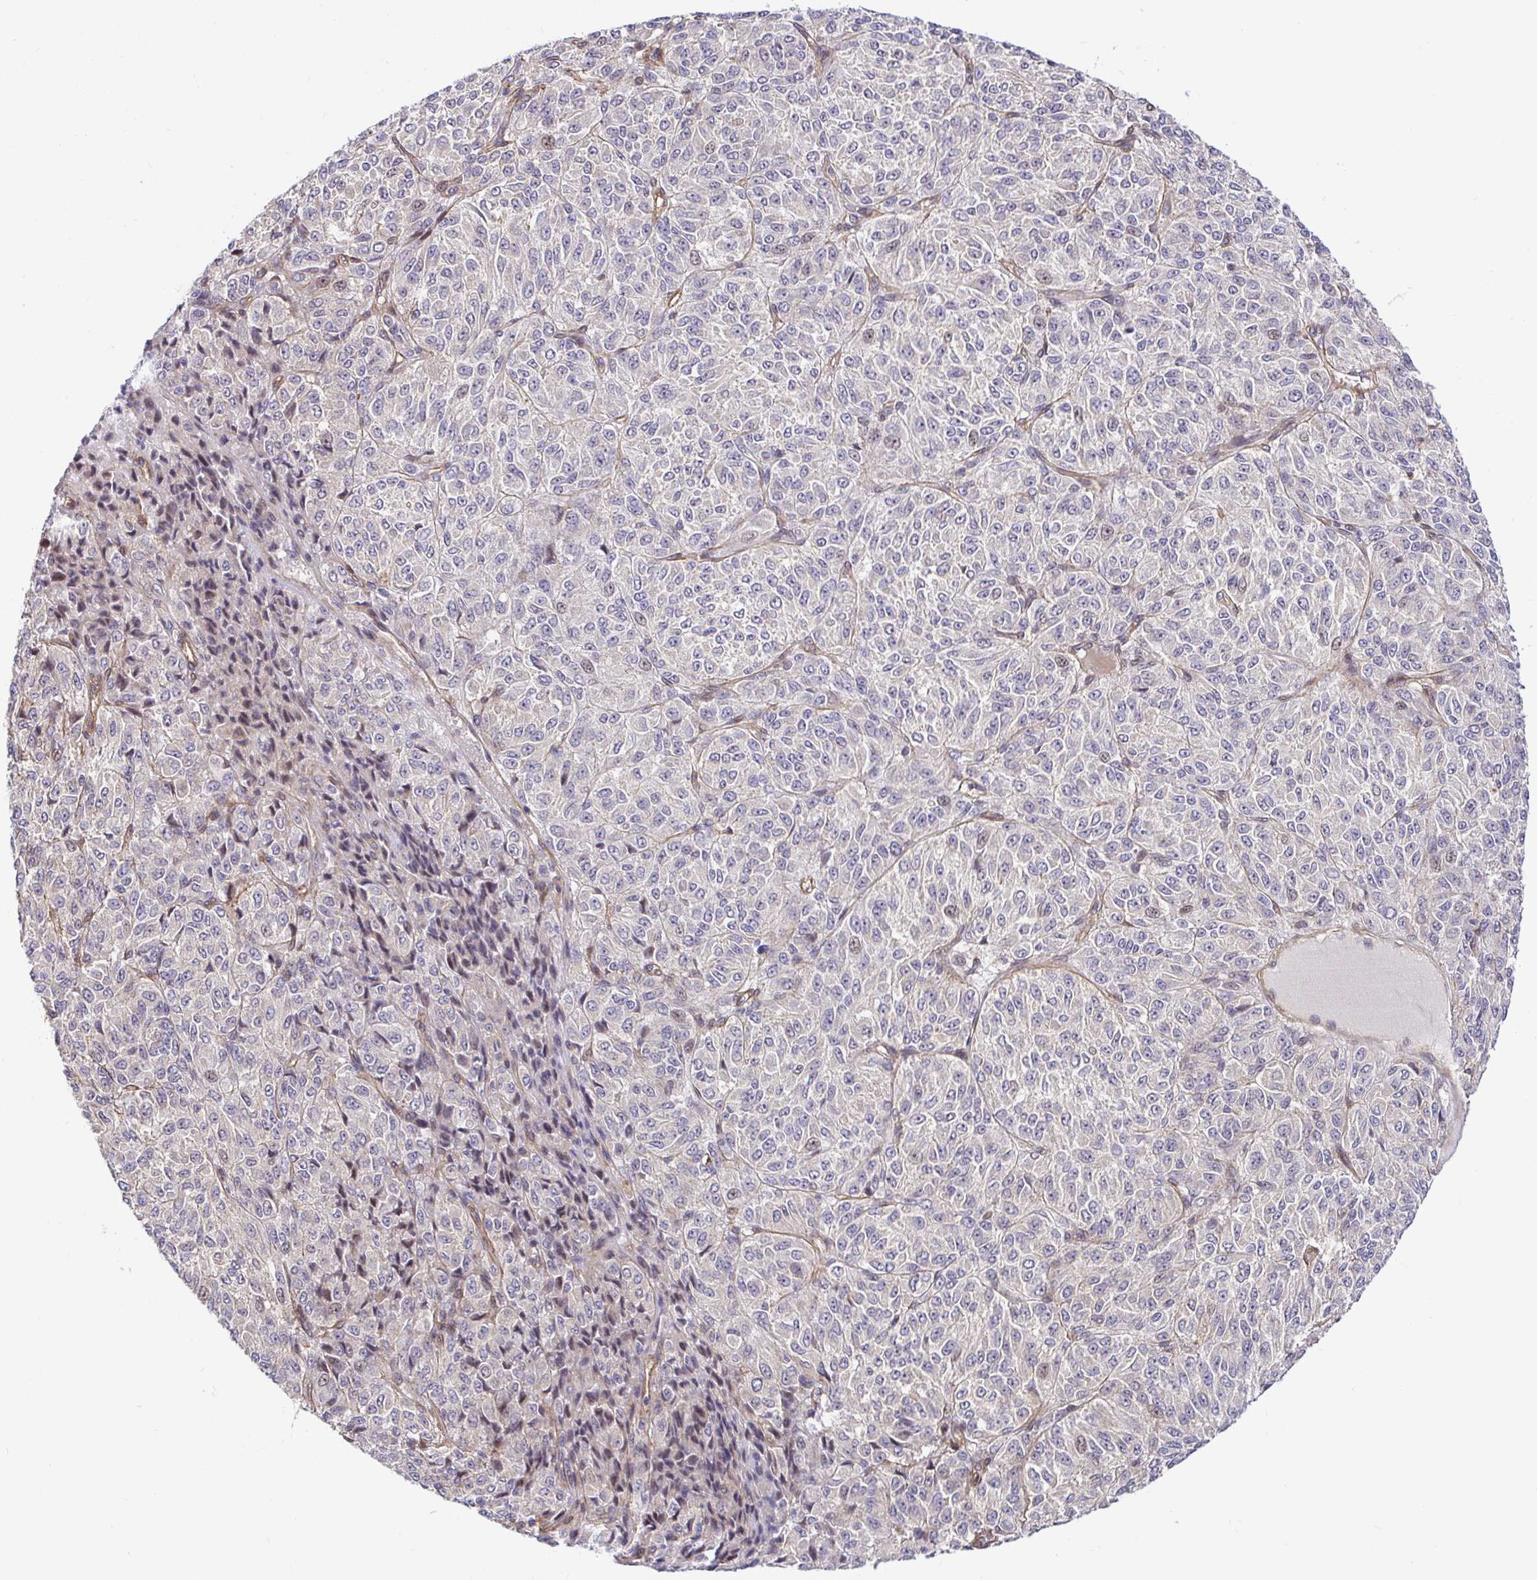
{"staining": {"intensity": "negative", "quantity": "none", "location": "none"}, "tissue": "melanoma", "cell_type": "Tumor cells", "image_type": "cancer", "snomed": [{"axis": "morphology", "description": "Malignant melanoma, Metastatic site"}, {"axis": "topography", "description": "Brain"}], "caption": "The immunohistochemistry (IHC) micrograph has no significant staining in tumor cells of melanoma tissue.", "gene": "TRIM55", "patient": {"sex": "female", "age": 56}}